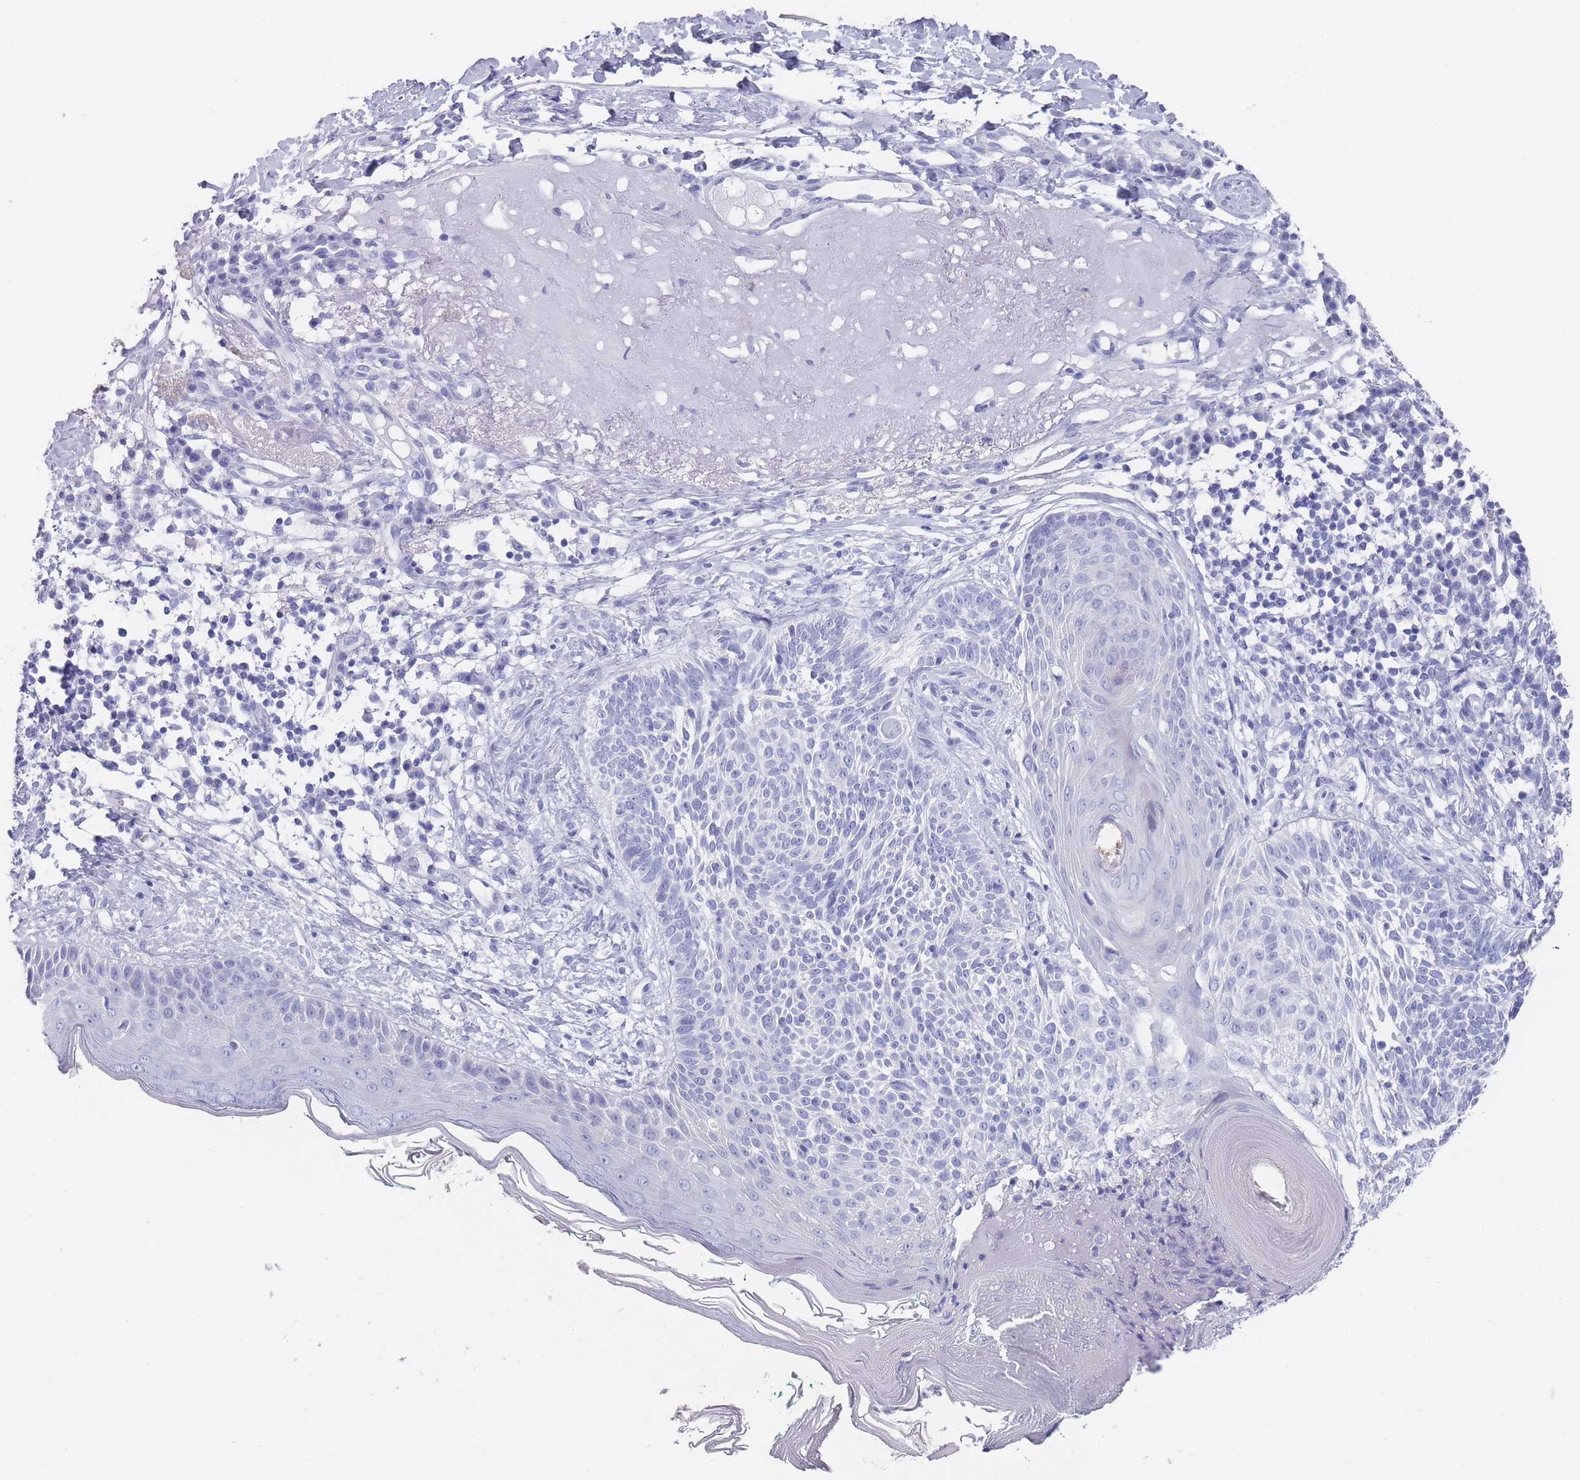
{"staining": {"intensity": "negative", "quantity": "none", "location": "none"}, "tissue": "skin cancer", "cell_type": "Tumor cells", "image_type": "cancer", "snomed": [{"axis": "morphology", "description": "Basal cell carcinoma"}, {"axis": "topography", "description": "Skin"}], "caption": "High magnification brightfield microscopy of skin cancer stained with DAB (brown) and counterstained with hematoxylin (blue): tumor cells show no significant expression. (DAB immunohistochemistry (IHC) visualized using brightfield microscopy, high magnification).", "gene": "RAB2B", "patient": {"sex": "male", "age": 72}}